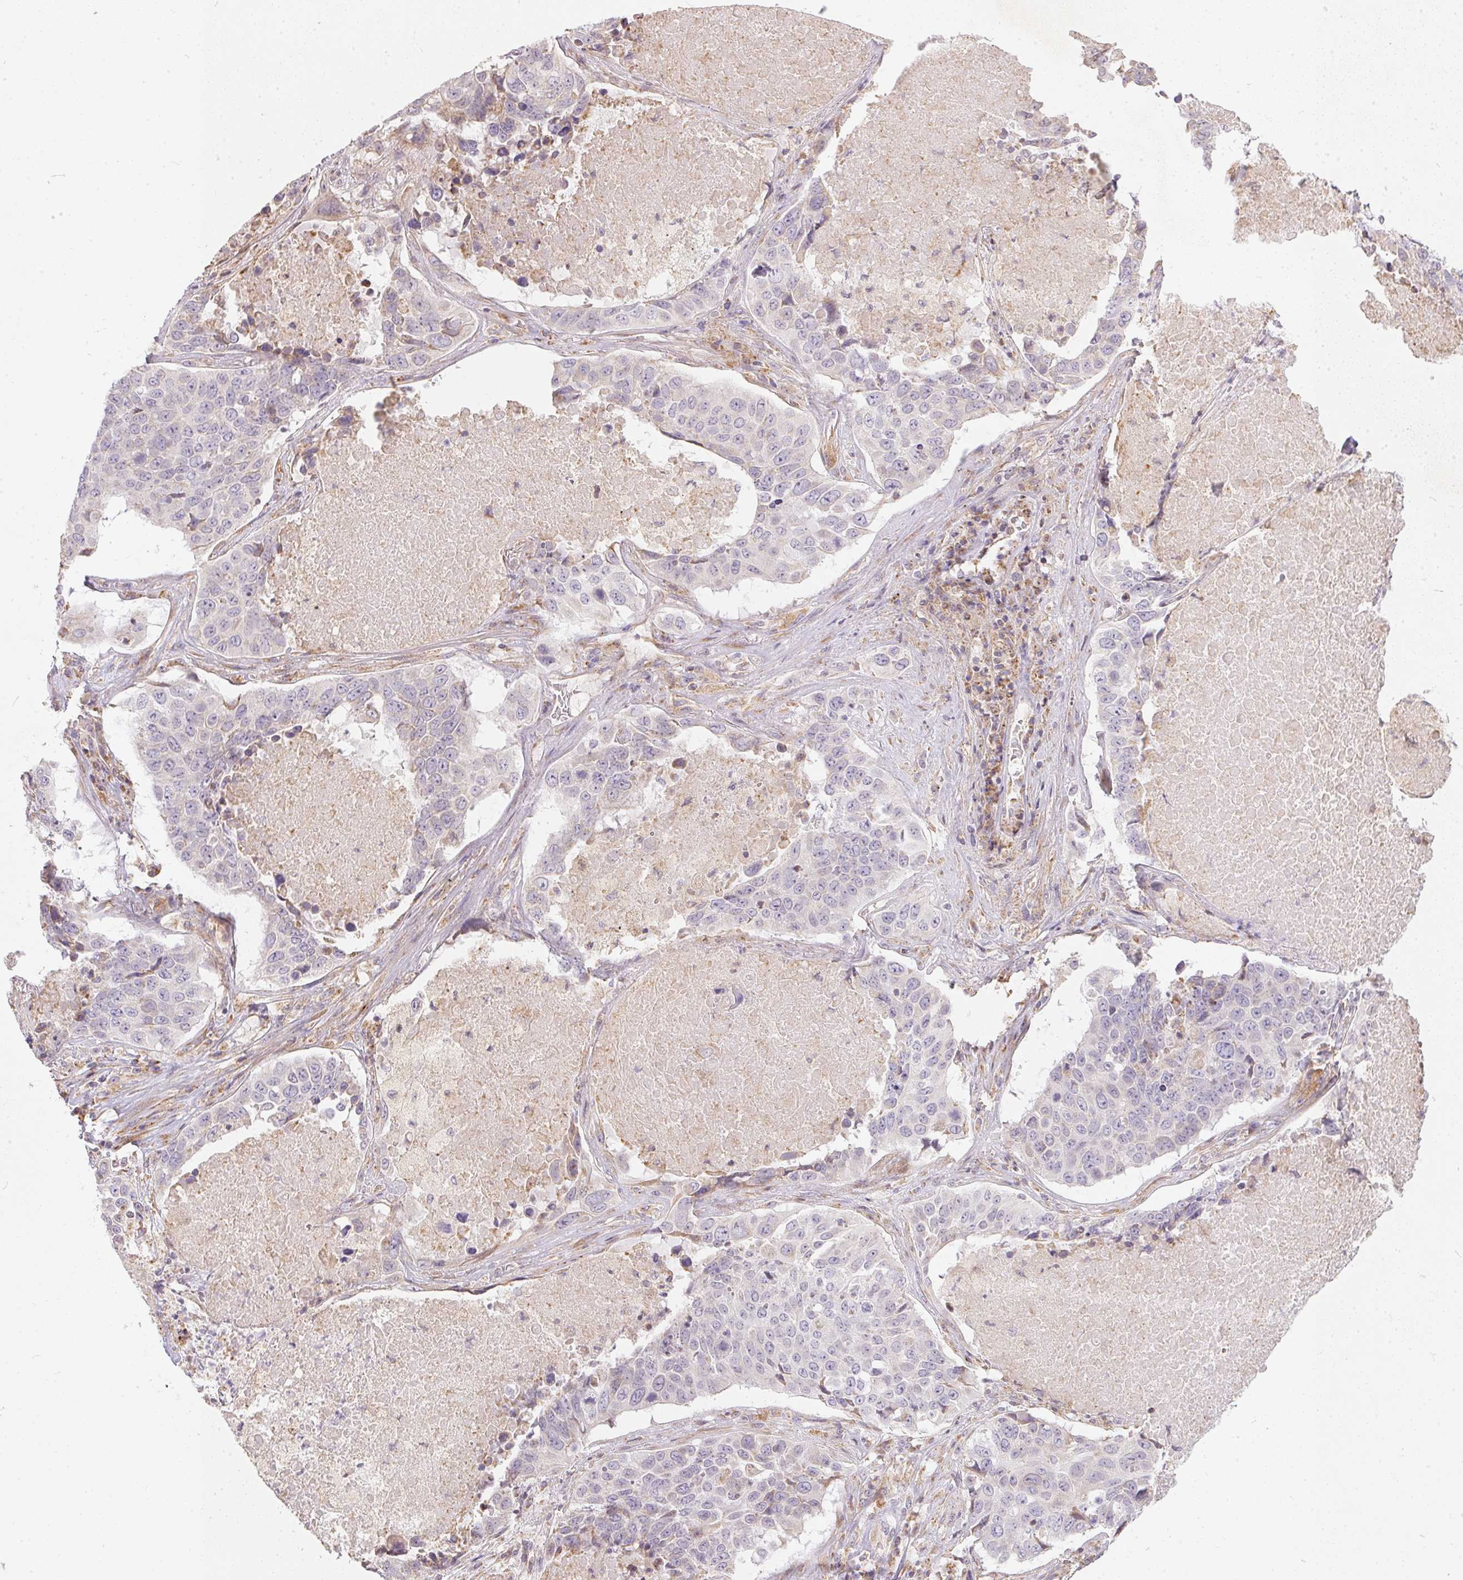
{"staining": {"intensity": "negative", "quantity": "none", "location": "none"}, "tissue": "lung cancer", "cell_type": "Tumor cells", "image_type": "cancer", "snomed": [{"axis": "morphology", "description": "Normal tissue, NOS"}, {"axis": "morphology", "description": "Squamous cell carcinoma, NOS"}, {"axis": "topography", "description": "Bronchus"}, {"axis": "topography", "description": "Lung"}], "caption": "Tumor cells are negative for brown protein staining in squamous cell carcinoma (lung).", "gene": "VWA5B2", "patient": {"sex": "male", "age": 64}}